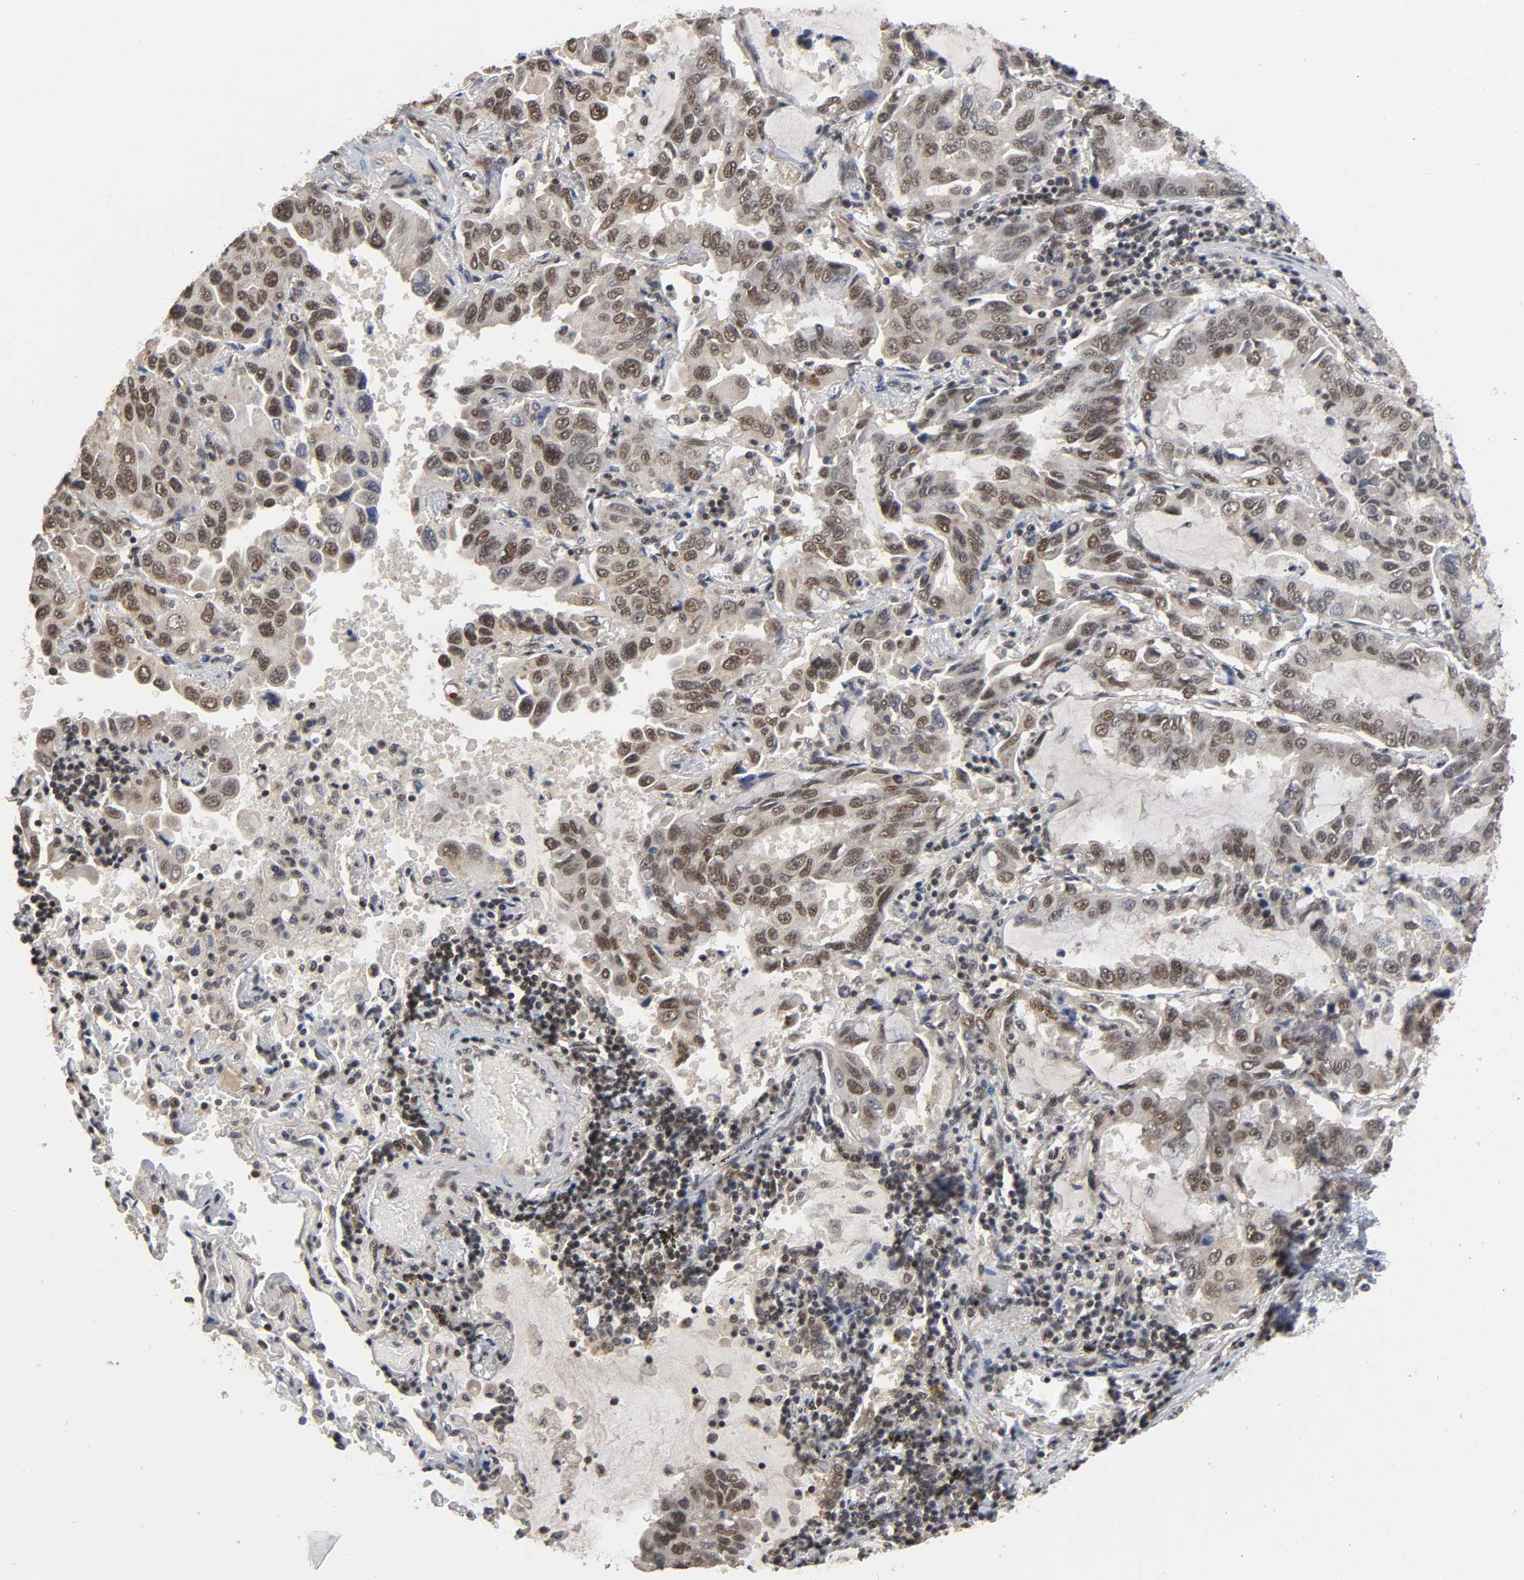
{"staining": {"intensity": "moderate", "quantity": ">75%", "location": "cytoplasmic/membranous,nuclear"}, "tissue": "lung cancer", "cell_type": "Tumor cells", "image_type": "cancer", "snomed": [{"axis": "morphology", "description": "Adenocarcinoma, NOS"}, {"axis": "topography", "description": "Lung"}], "caption": "High-power microscopy captured an immunohistochemistry (IHC) image of lung adenocarcinoma, revealing moderate cytoplasmic/membranous and nuclear staining in about >75% of tumor cells.", "gene": "ZNF384", "patient": {"sex": "male", "age": 64}}